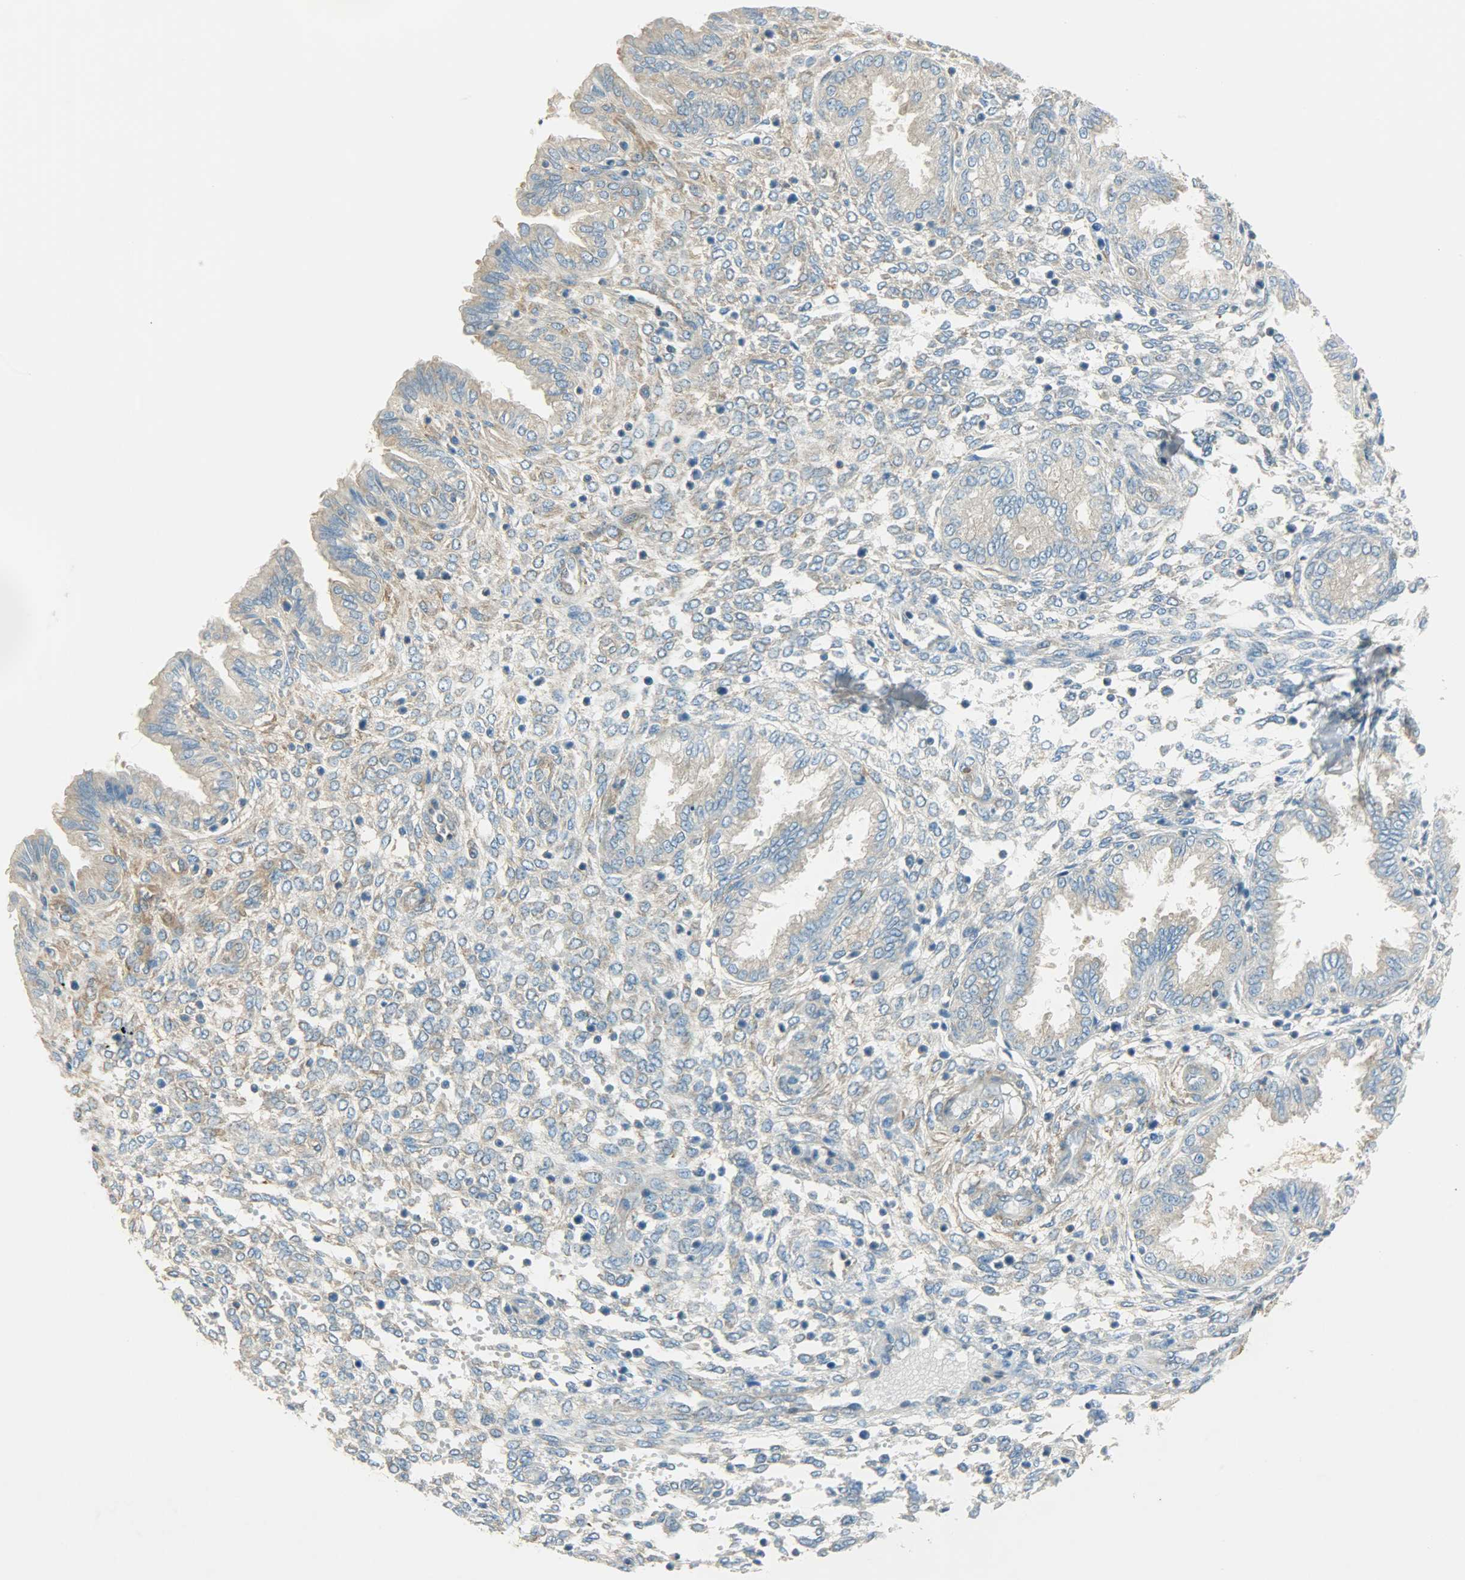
{"staining": {"intensity": "weak", "quantity": "25%-75%", "location": "cytoplasmic/membranous"}, "tissue": "endometrium", "cell_type": "Cells in endometrial stroma", "image_type": "normal", "snomed": [{"axis": "morphology", "description": "Normal tissue, NOS"}, {"axis": "topography", "description": "Endometrium"}], "caption": "Cells in endometrial stroma exhibit low levels of weak cytoplasmic/membranous positivity in approximately 25%-75% of cells in benign endometrium.", "gene": "TSC22D2", "patient": {"sex": "female", "age": 33}}